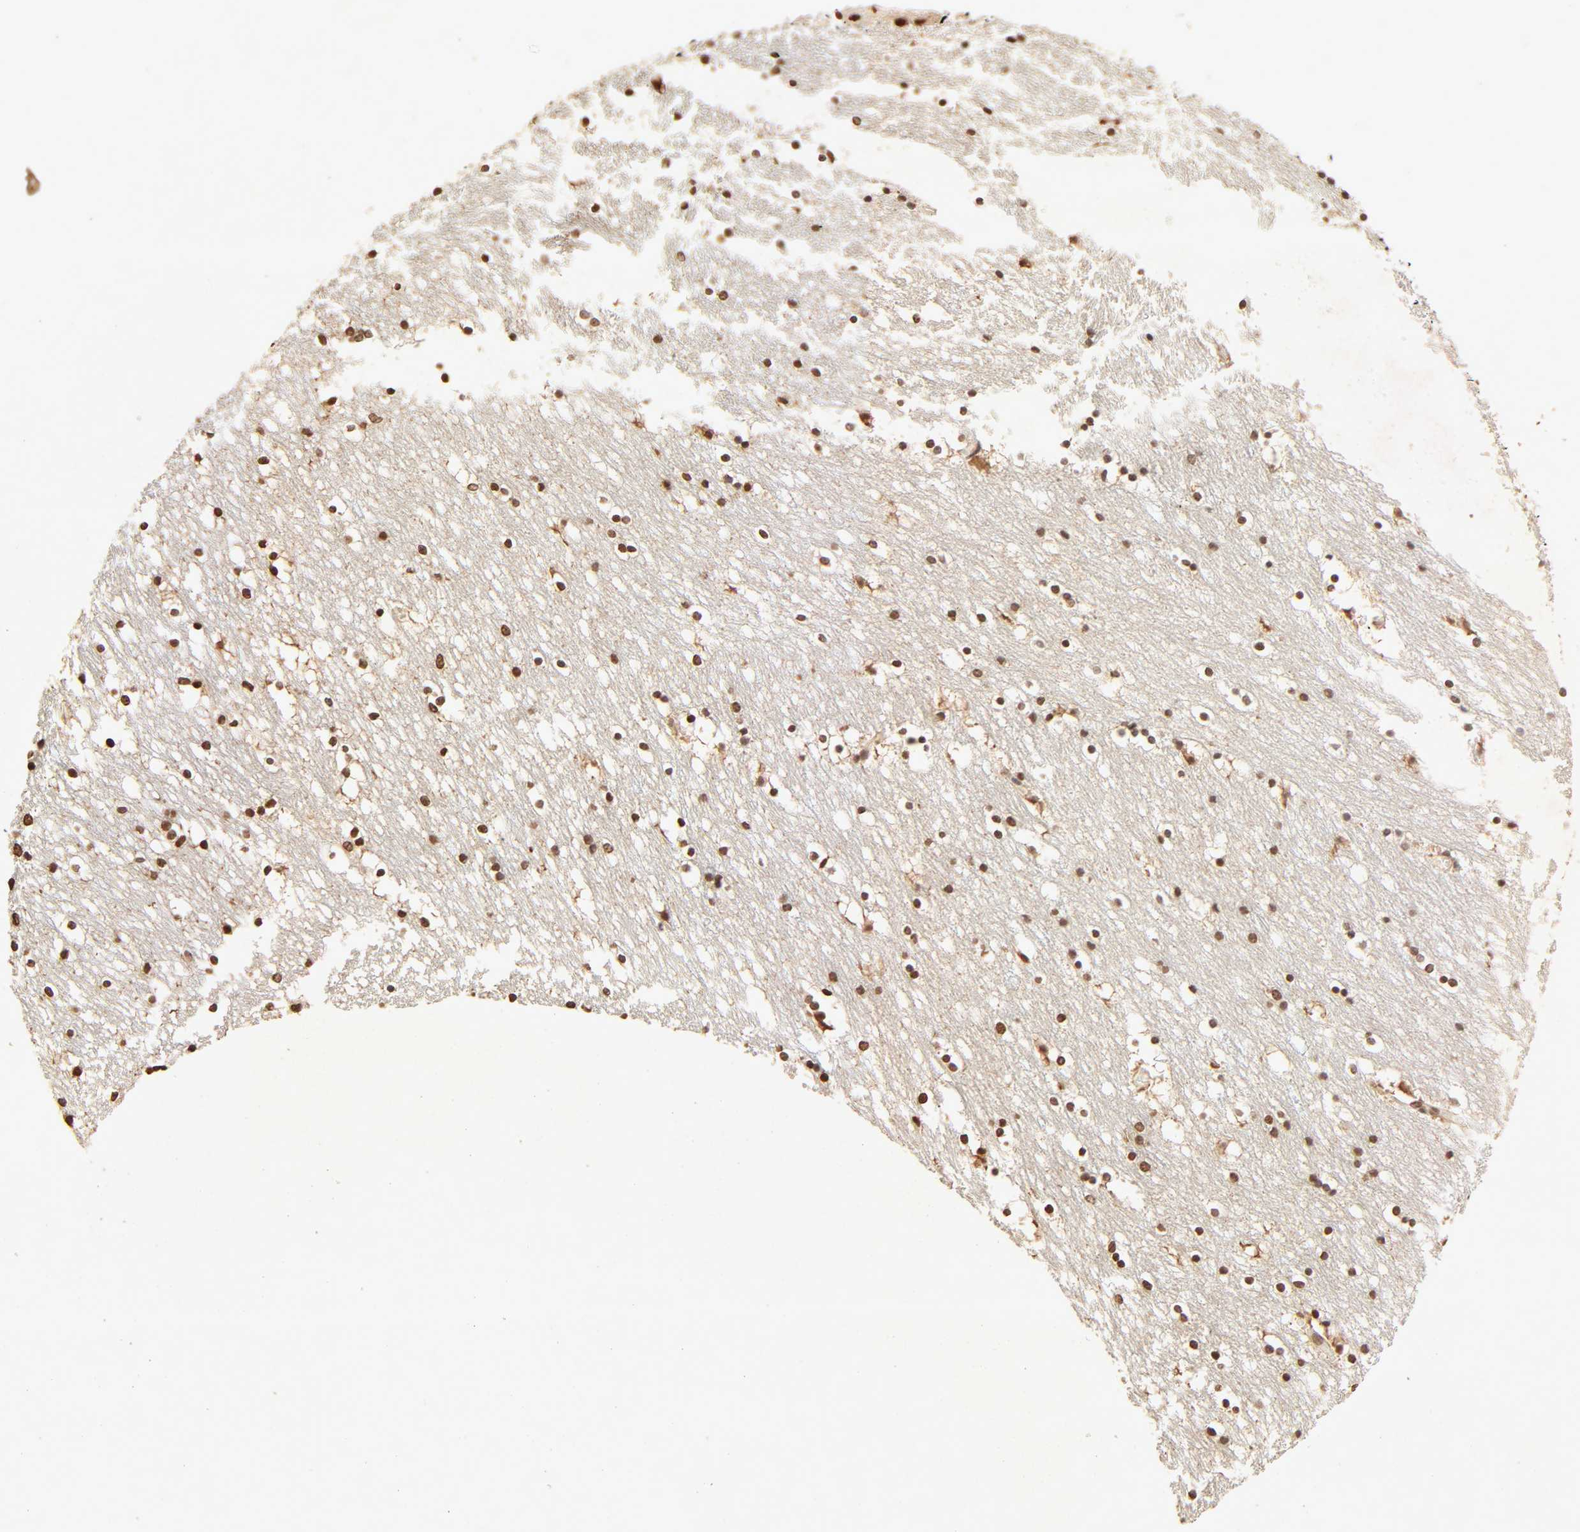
{"staining": {"intensity": "strong", "quantity": ">75%", "location": "nuclear"}, "tissue": "caudate", "cell_type": "Glial cells", "image_type": "normal", "snomed": [{"axis": "morphology", "description": "Normal tissue, NOS"}, {"axis": "topography", "description": "Lateral ventricle wall"}], "caption": "Immunohistochemistry image of normal caudate stained for a protein (brown), which shows high levels of strong nuclear expression in about >75% of glial cells.", "gene": "TBL1X", "patient": {"sex": "male", "age": 45}}